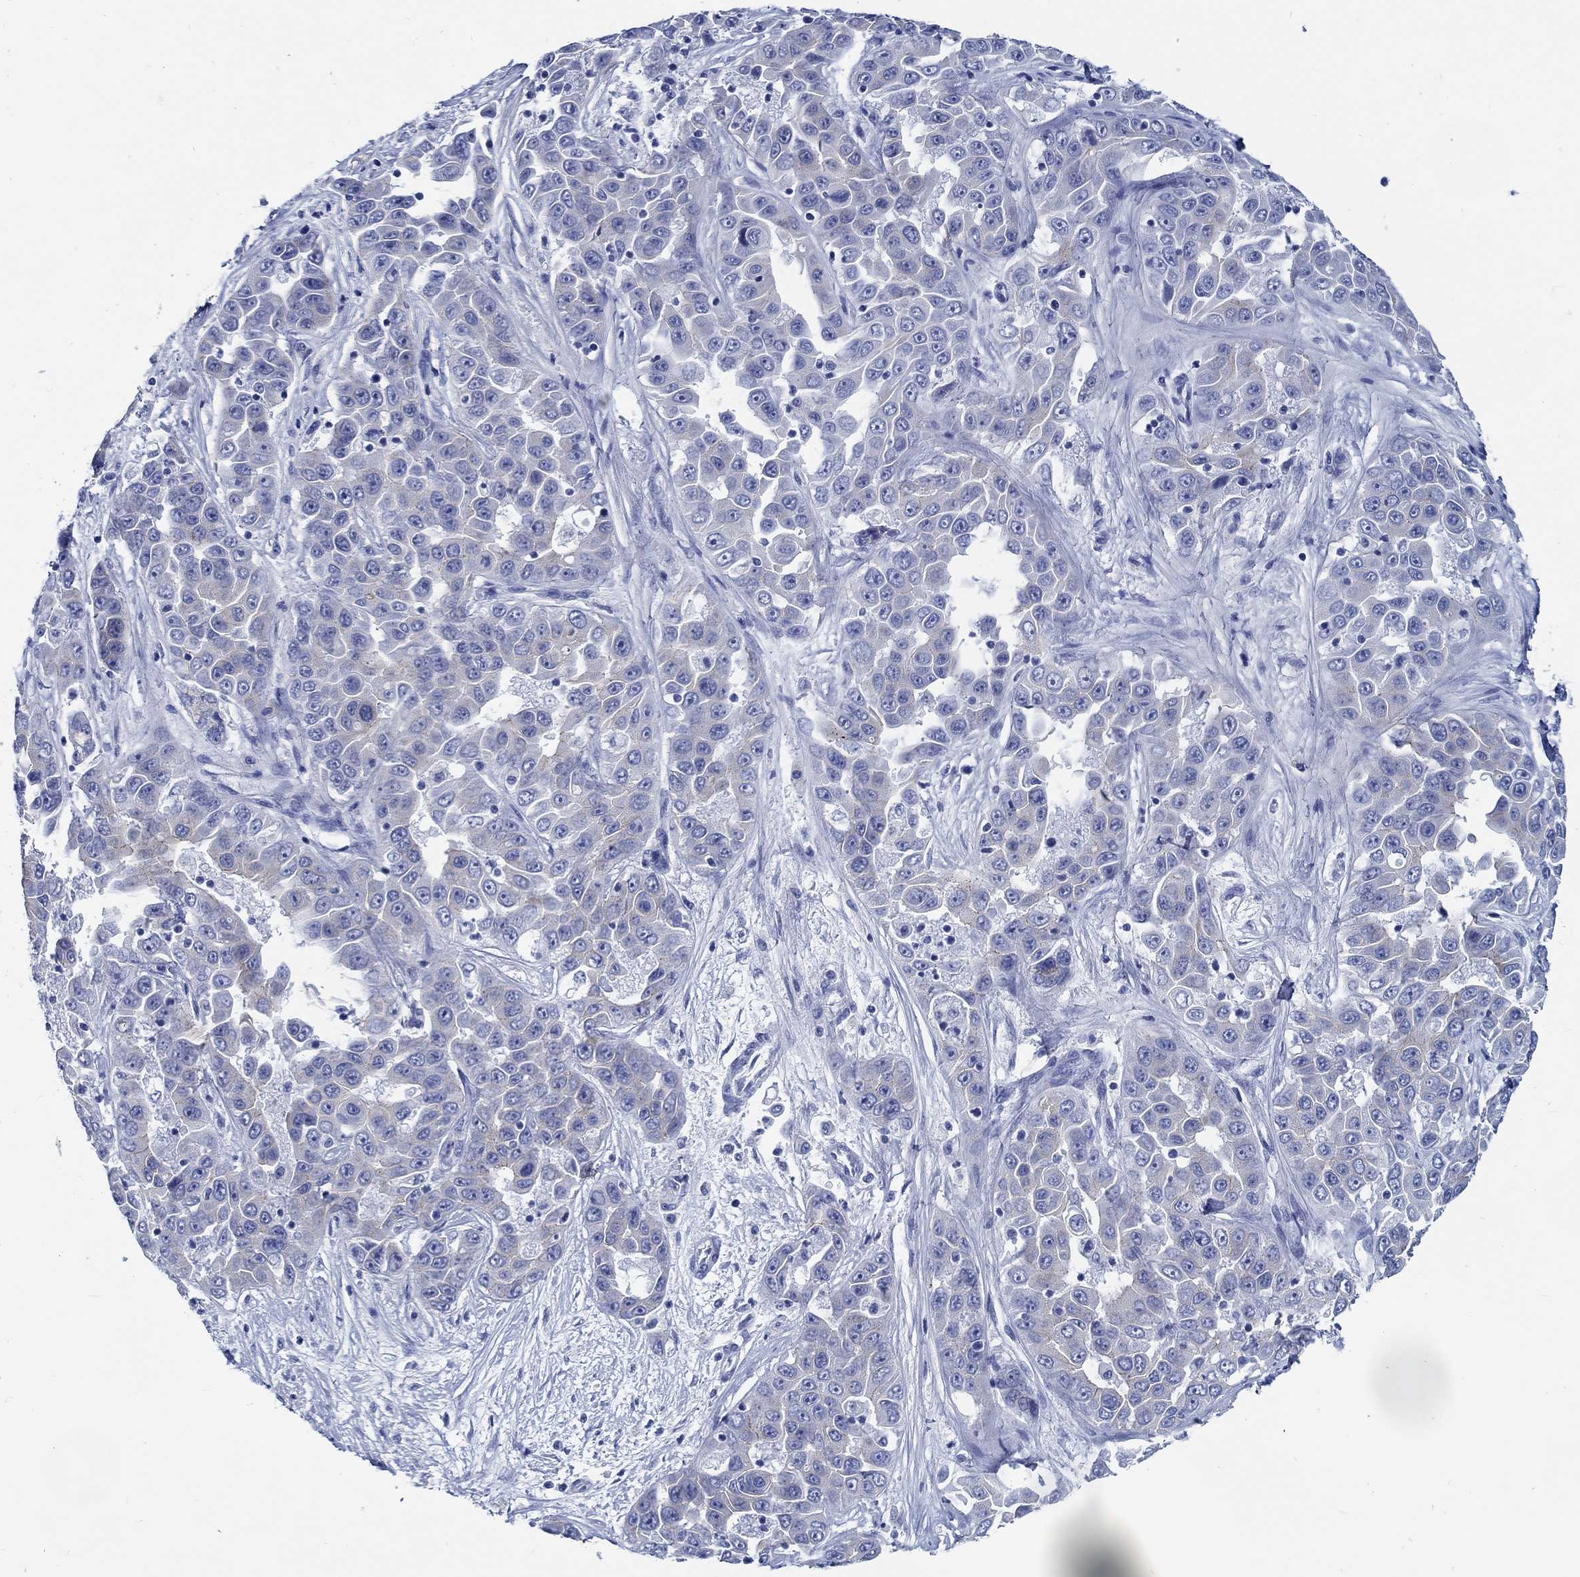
{"staining": {"intensity": "negative", "quantity": "none", "location": "none"}, "tissue": "liver cancer", "cell_type": "Tumor cells", "image_type": "cancer", "snomed": [{"axis": "morphology", "description": "Cholangiocarcinoma"}, {"axis": "topography", "description": "Liver"}], "caption": "This photomicrograph is of liver cancer stained with immunohistochemistry to label a protein in brown with the nuclei are counter-stained blue. There is no positivity in tumor cells.", "gene": "RD3L", "patient": {"sex": "female", "age": 52}}